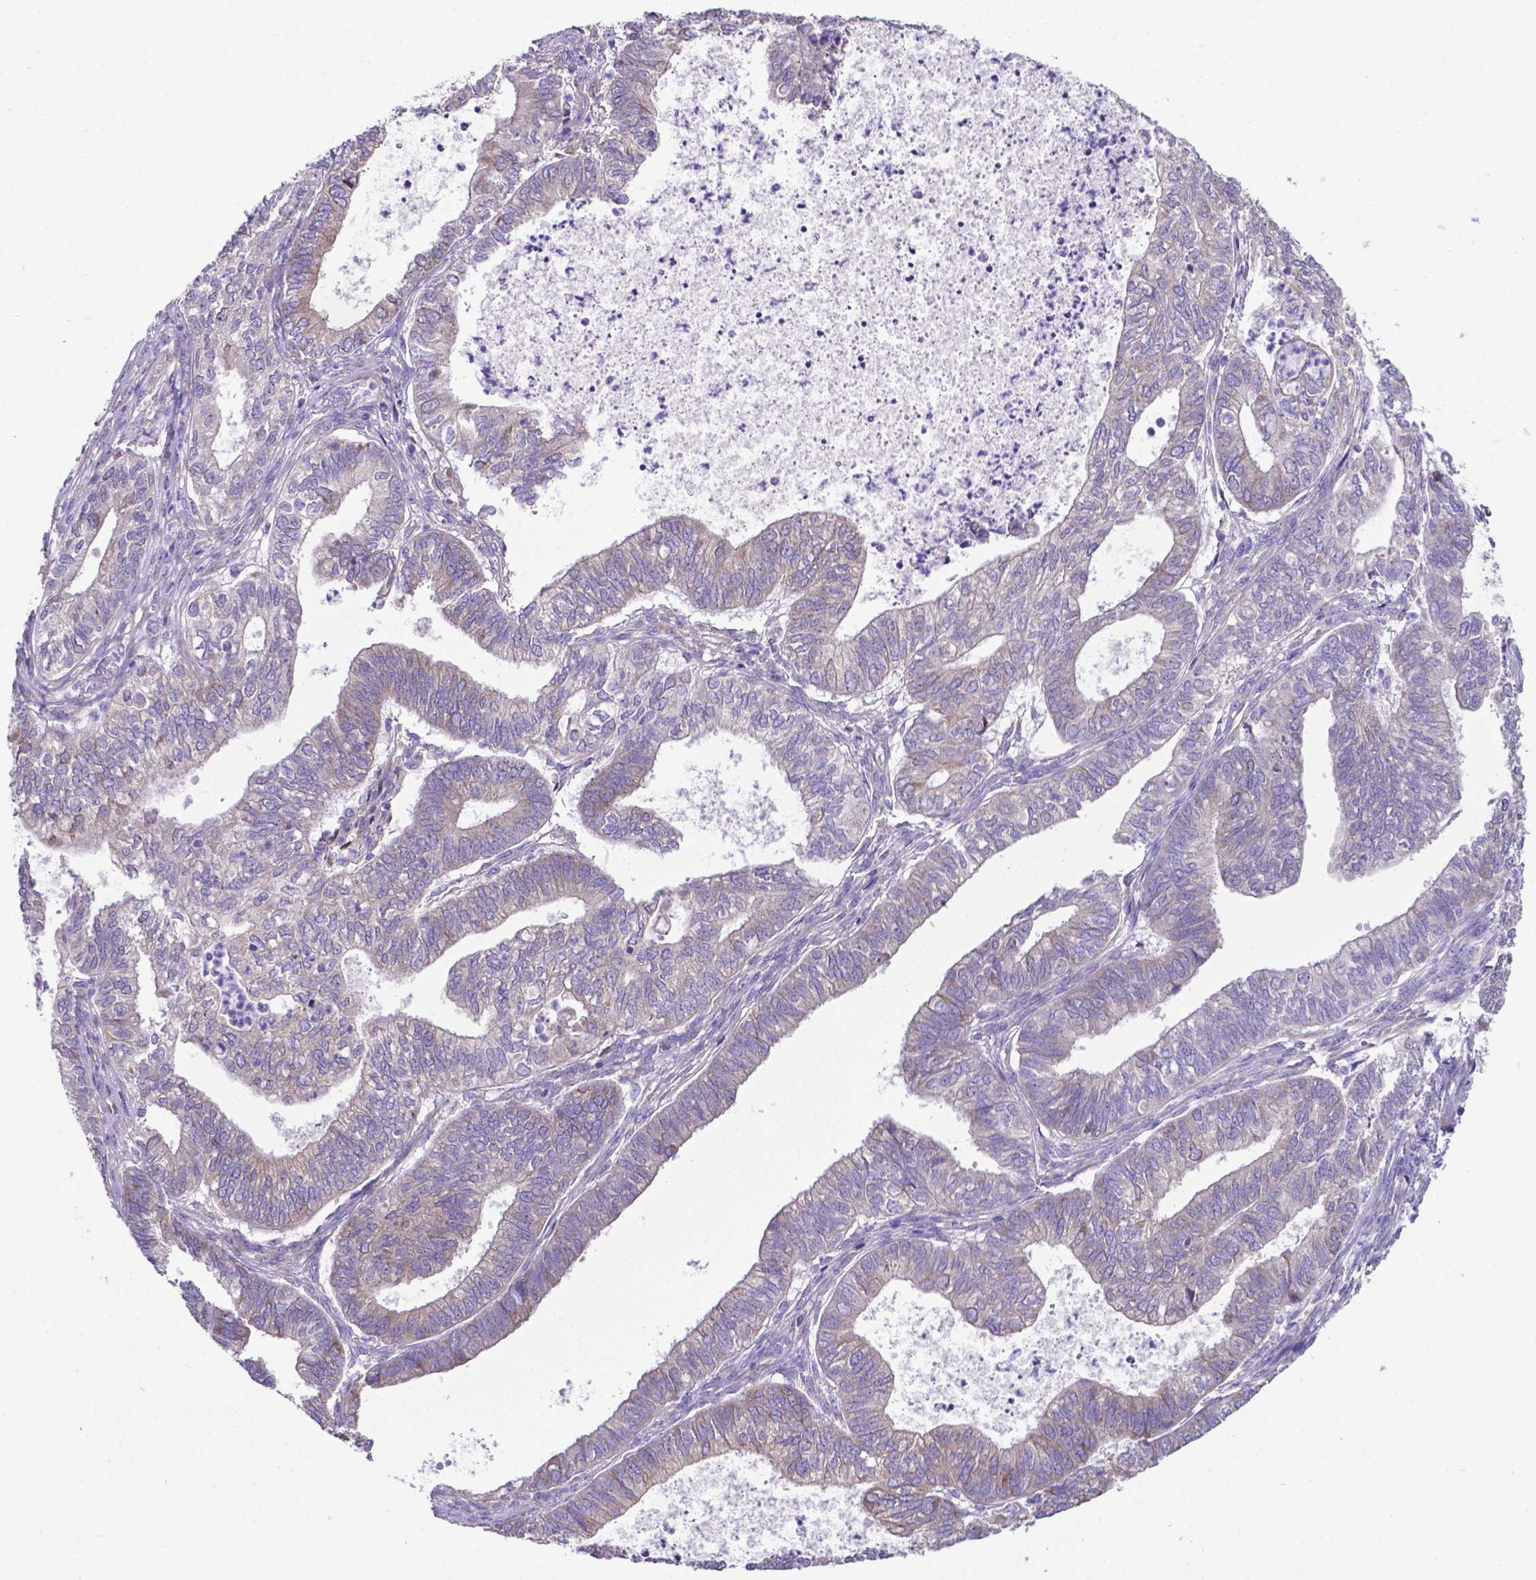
{"staining": {"intensity": "weak", "quantity": "25%-75%", "location": "cytoplasmic/membranous"}, "tissue": "ovarian cancer", "cell_type": "Tumor cells", "image_type": "cancer", "snomed": [{"axis": "morphology", "description": "Carcinoma, endometroid"}, {"axis": "topography", "description": "Ovary"}], "caption": "Weak cytoplasmic/membranous expression is present in about 25%-75% of tumor cells in ovarian cancer (endometroid carcinoma).", "gene": "RPL6", "patient": {"sex": "female", "age": 64}}